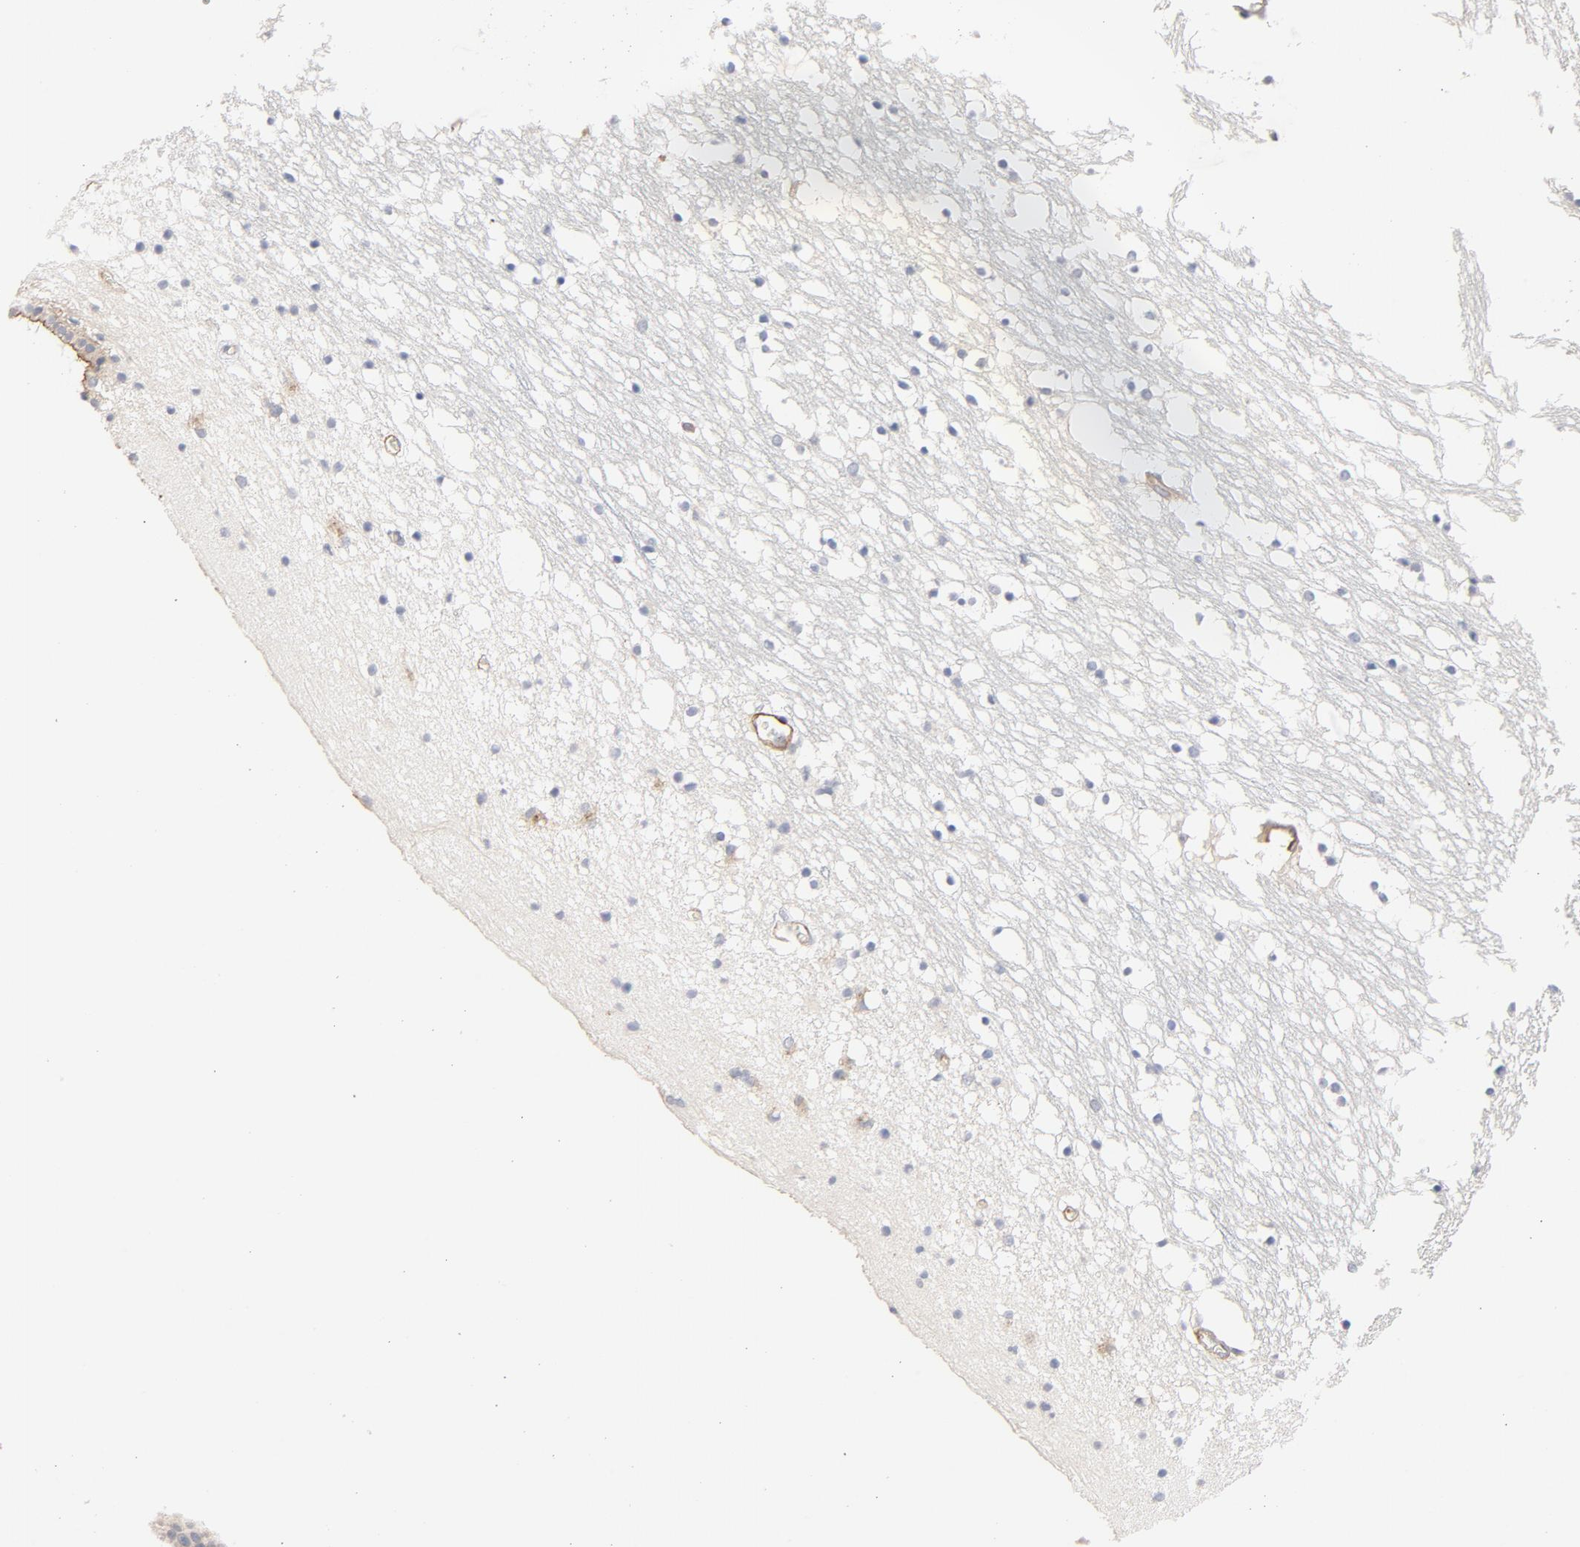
{"staining": {"intensity": "negative", "quantity": "none", "location": "none"}, "tissue": "caudate", "cell_type": "Glial cells", "image_type": "normal", "snomed": [{"axis": "morphology", "description": "Normal tissue, NOS"}, {"axis": "topography", "description": "Lateral ventricle wall"}], "caption": "This is an IHC micrograph of normal caudate. There is no expression in glial cells.", "gene": "STRN3", "patient": {"sex": "male", "age": 45}}